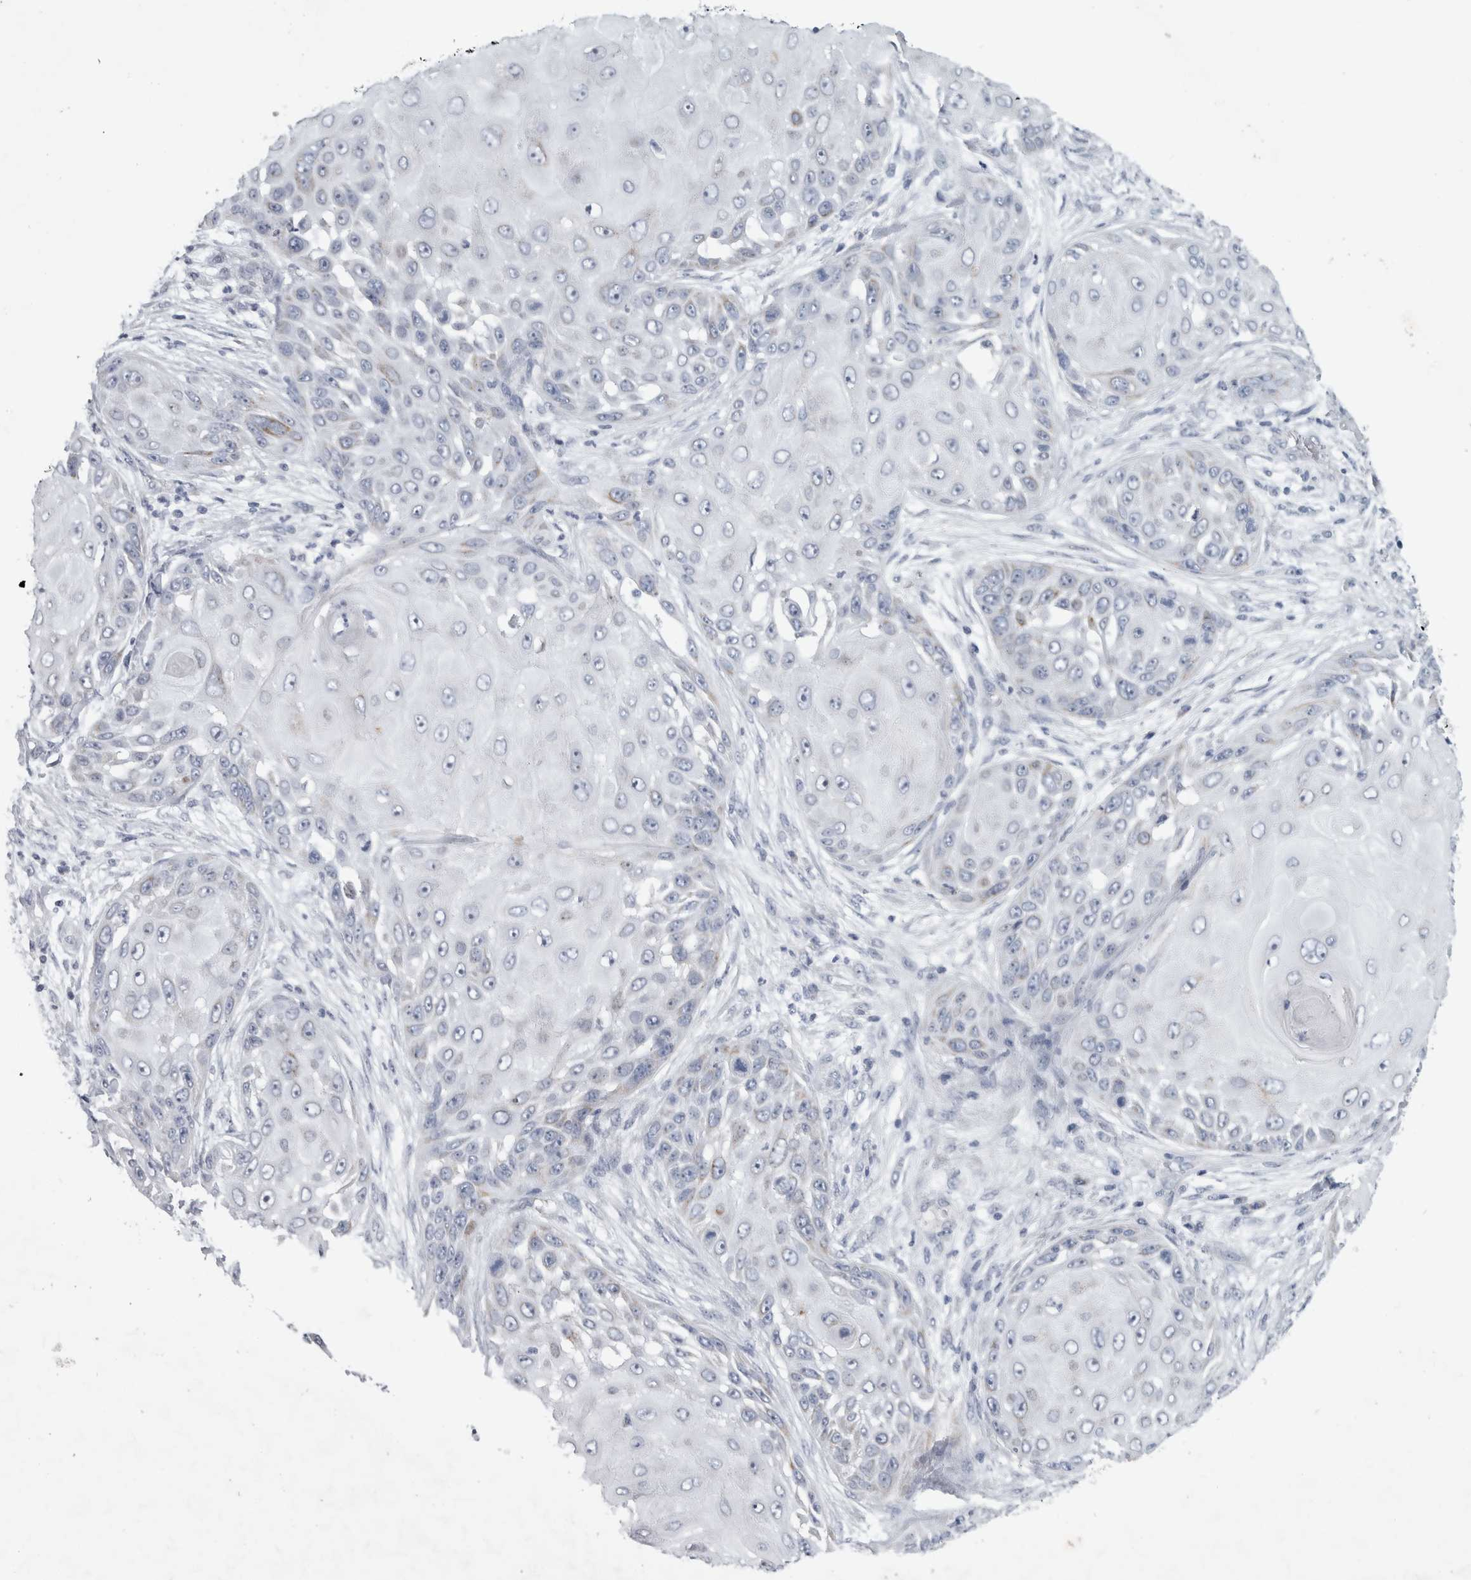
{"staining": {"intensity": "negative", "quantity": "none", "location": "none"}, "tissue": "skin cancer", "cell_type": "Tumor cells", "image_type": "cancer", "snomed": [{"axis": "morphology", "description": "Squamous cell carcinoma, NOS"}, {"axis": "topography", "description": "Skin"}], "caption": "Tumor cells are negative for protein expression in human skin cancer (squamous cell carcinoma). Nuclei are stained in blue.", "gene": "FXYD7", "patient": {"sex": "female", "age": 44}}